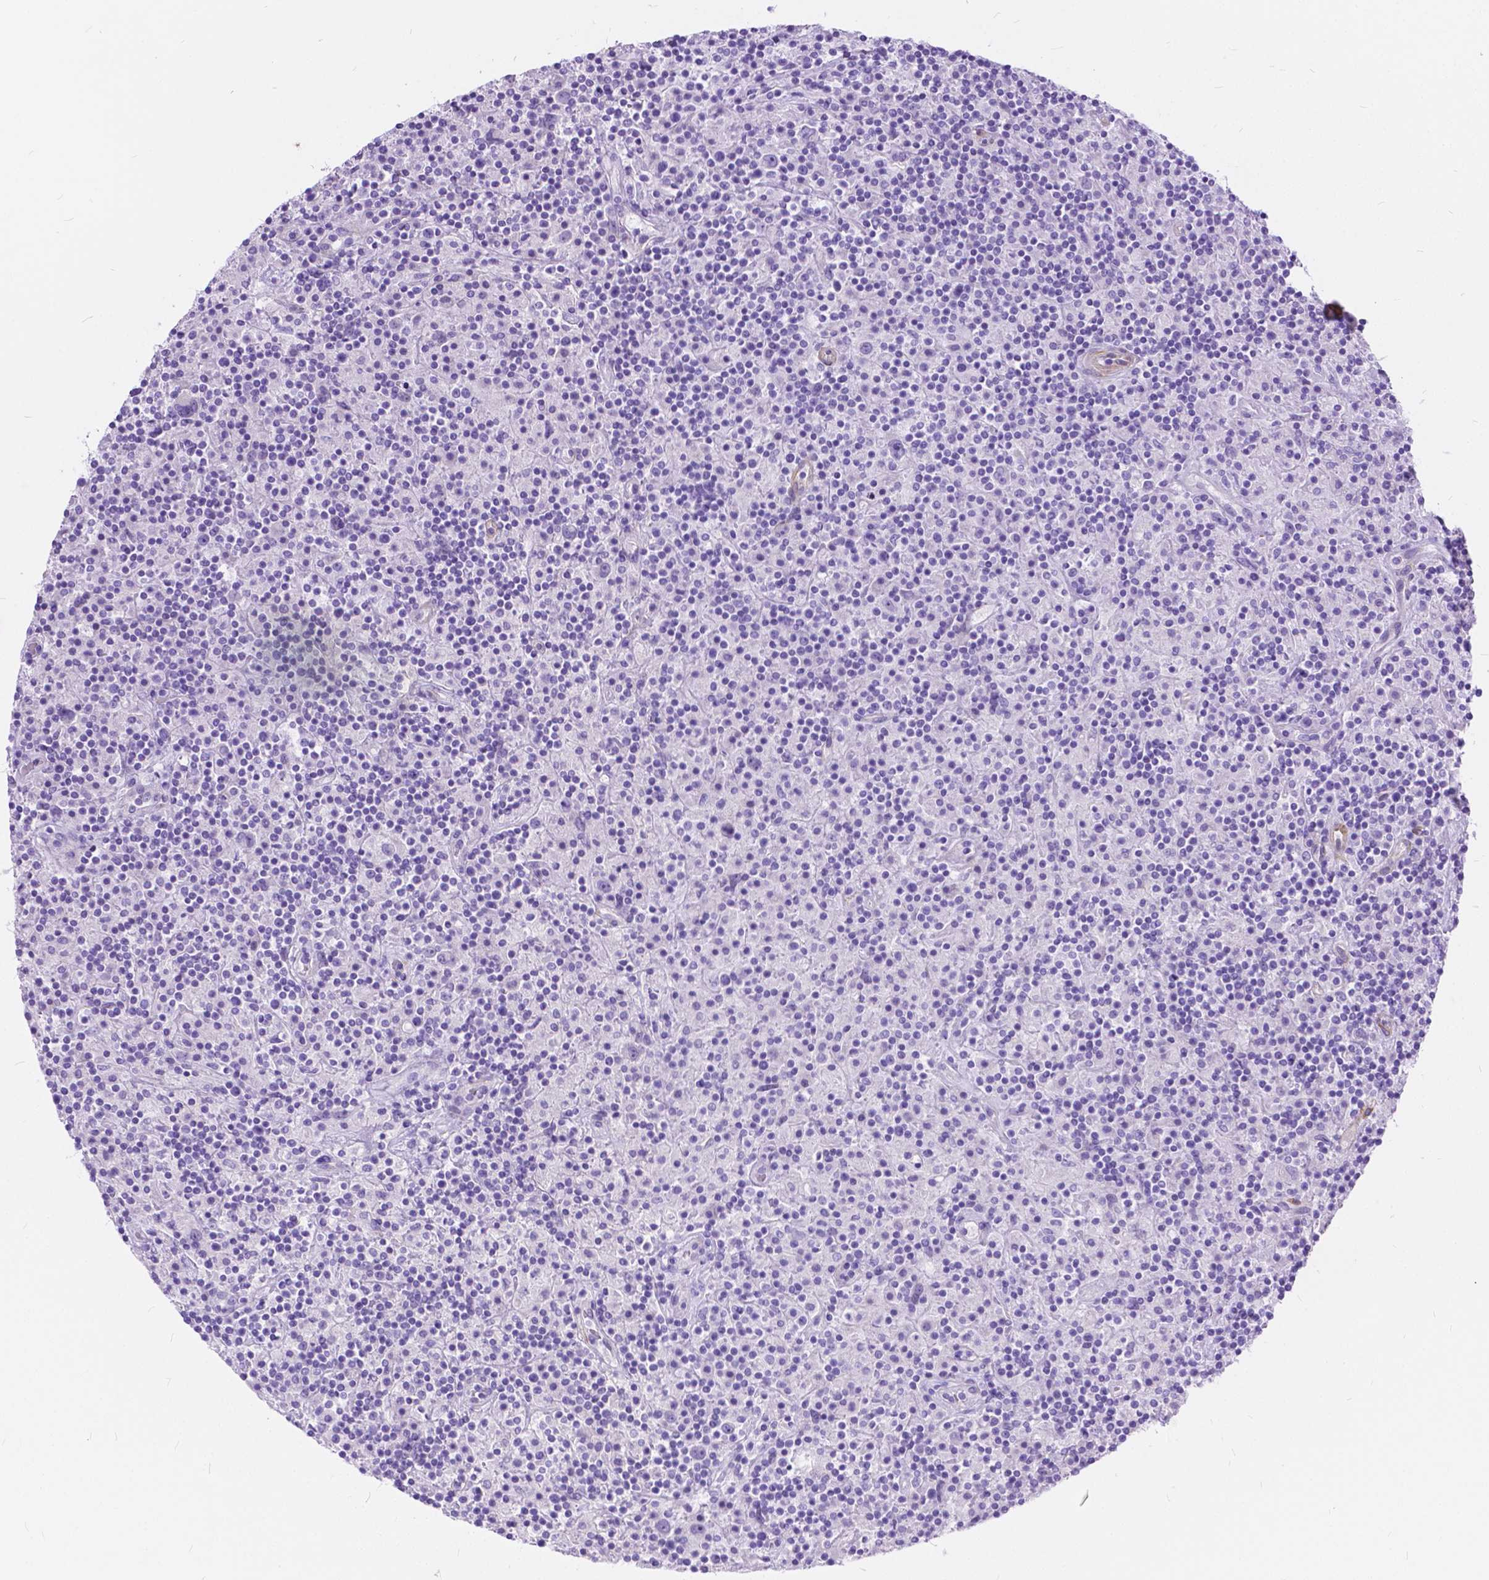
{"staining": {"intensity": "negative", "quantity": "none", "location": "none"}, "tissue": "lymphoma", "cell_type": "Tumor cells", "image_type": "cancer", "snomed": [{"axis": "morphology", "description": "Hodgkin's disease, NOS"}, {"axis": "topography", "description": "Lymph node"}], "caption": "Tumor cells are negative for brown protein staining in lymphoma.", "gene": "CHRM1", "patient": {"sex": "male", "age": 70}}